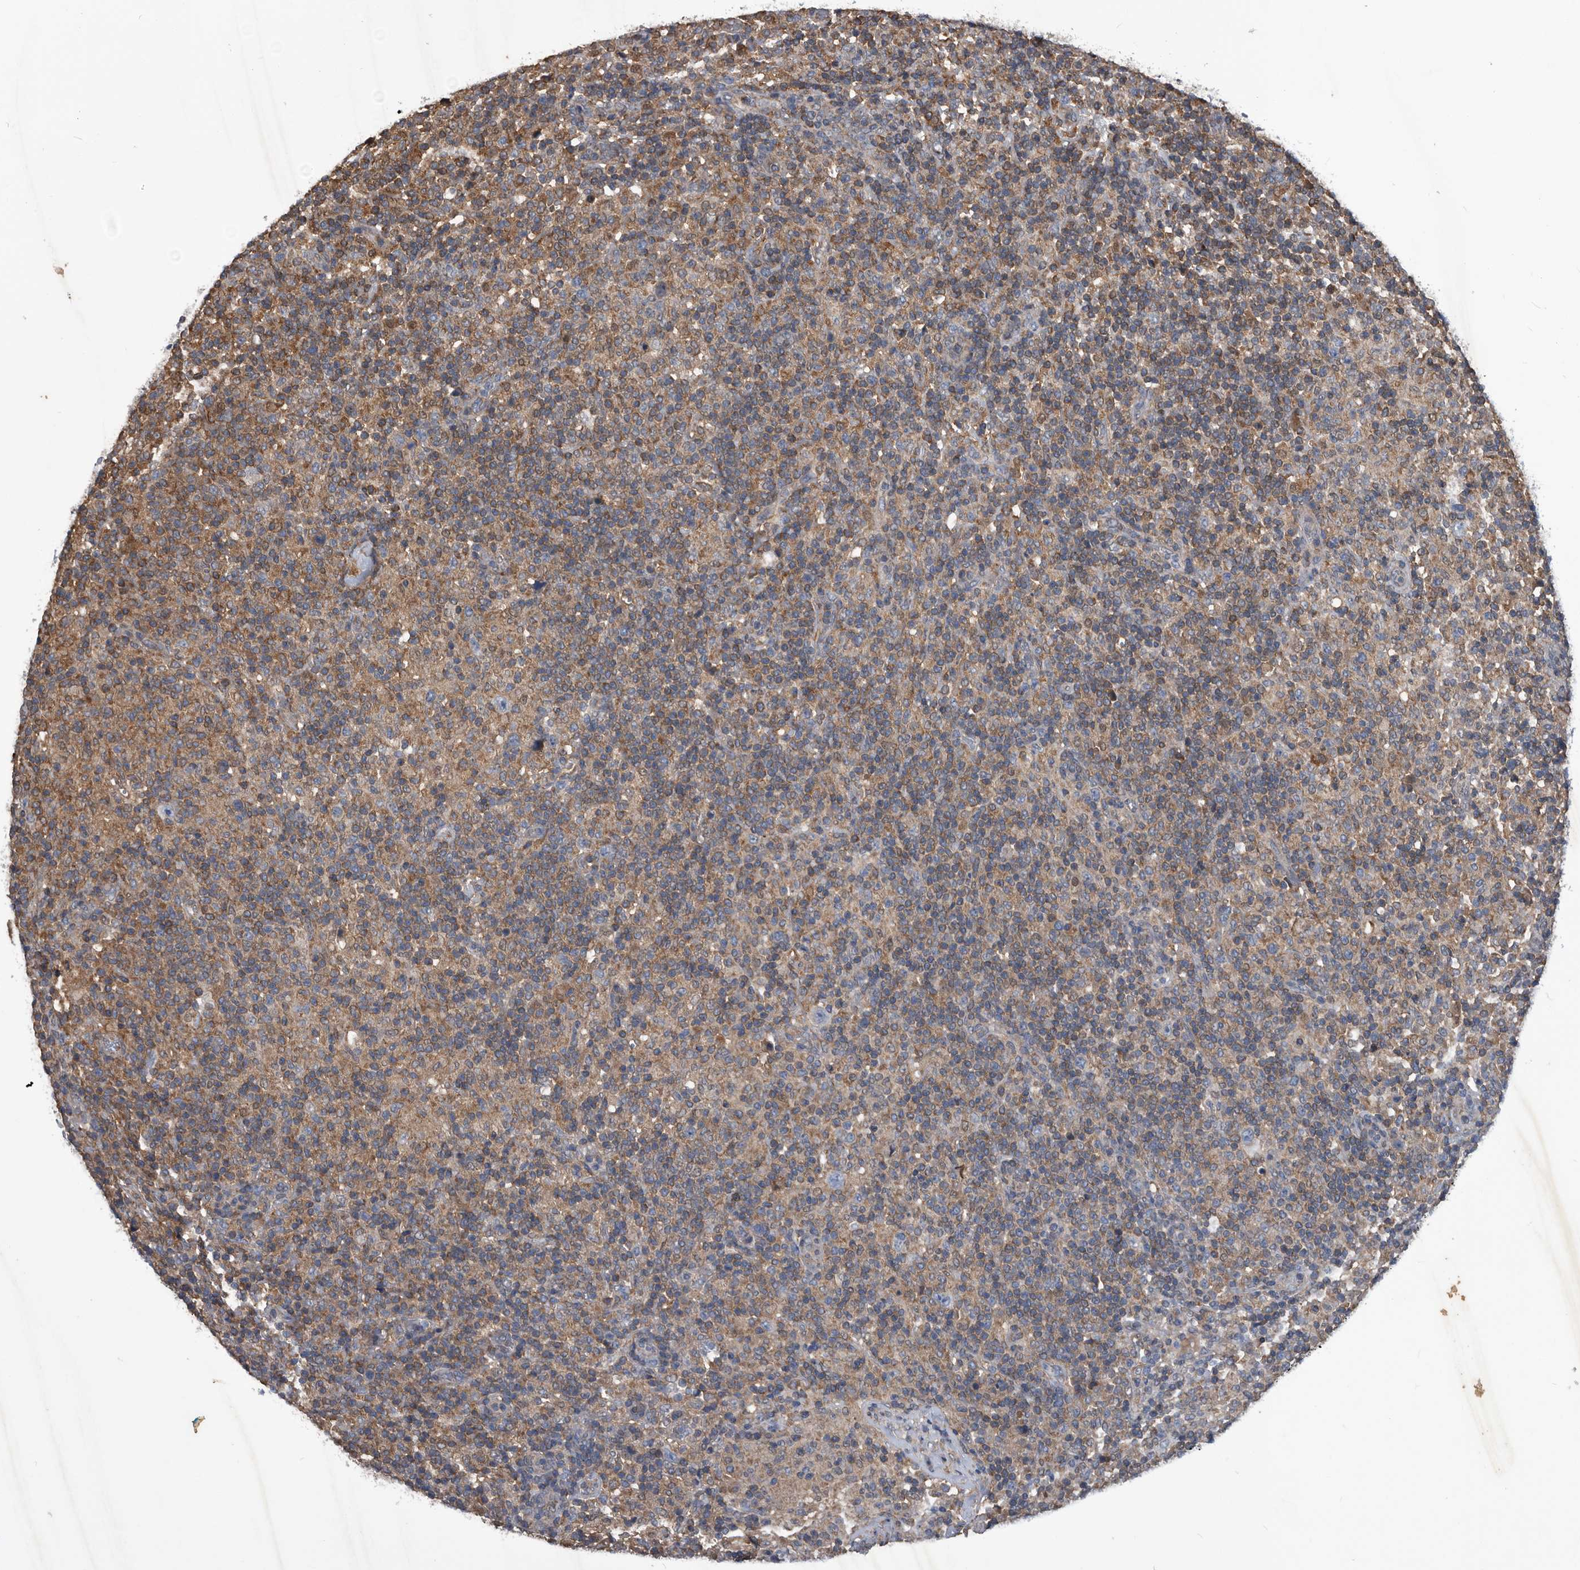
{"staining": {"intensity": "negative", "quantity": "none", "location": "none"}, "tissue": "lymphoma", "cell_type": "Tumor cells", "image_type": "cancer", "snomed": [{"axis": "morphology", "description": "Hodgkin's disease, NOS"}, {"axis": "topography", "description": "Lymph node"}], "caption": "Protein analysis of Hodgkin's disease exhibits no significant staining in tumor cells. (Stains: DAB (3,3'-diaminobenzidine) immunohistochemistry with hematoxylin counter stain, Microscopy: brightfield microscopy at high magnification).", "gene": "NRBP1", "patient": {"sex": "male", "age": 70}}